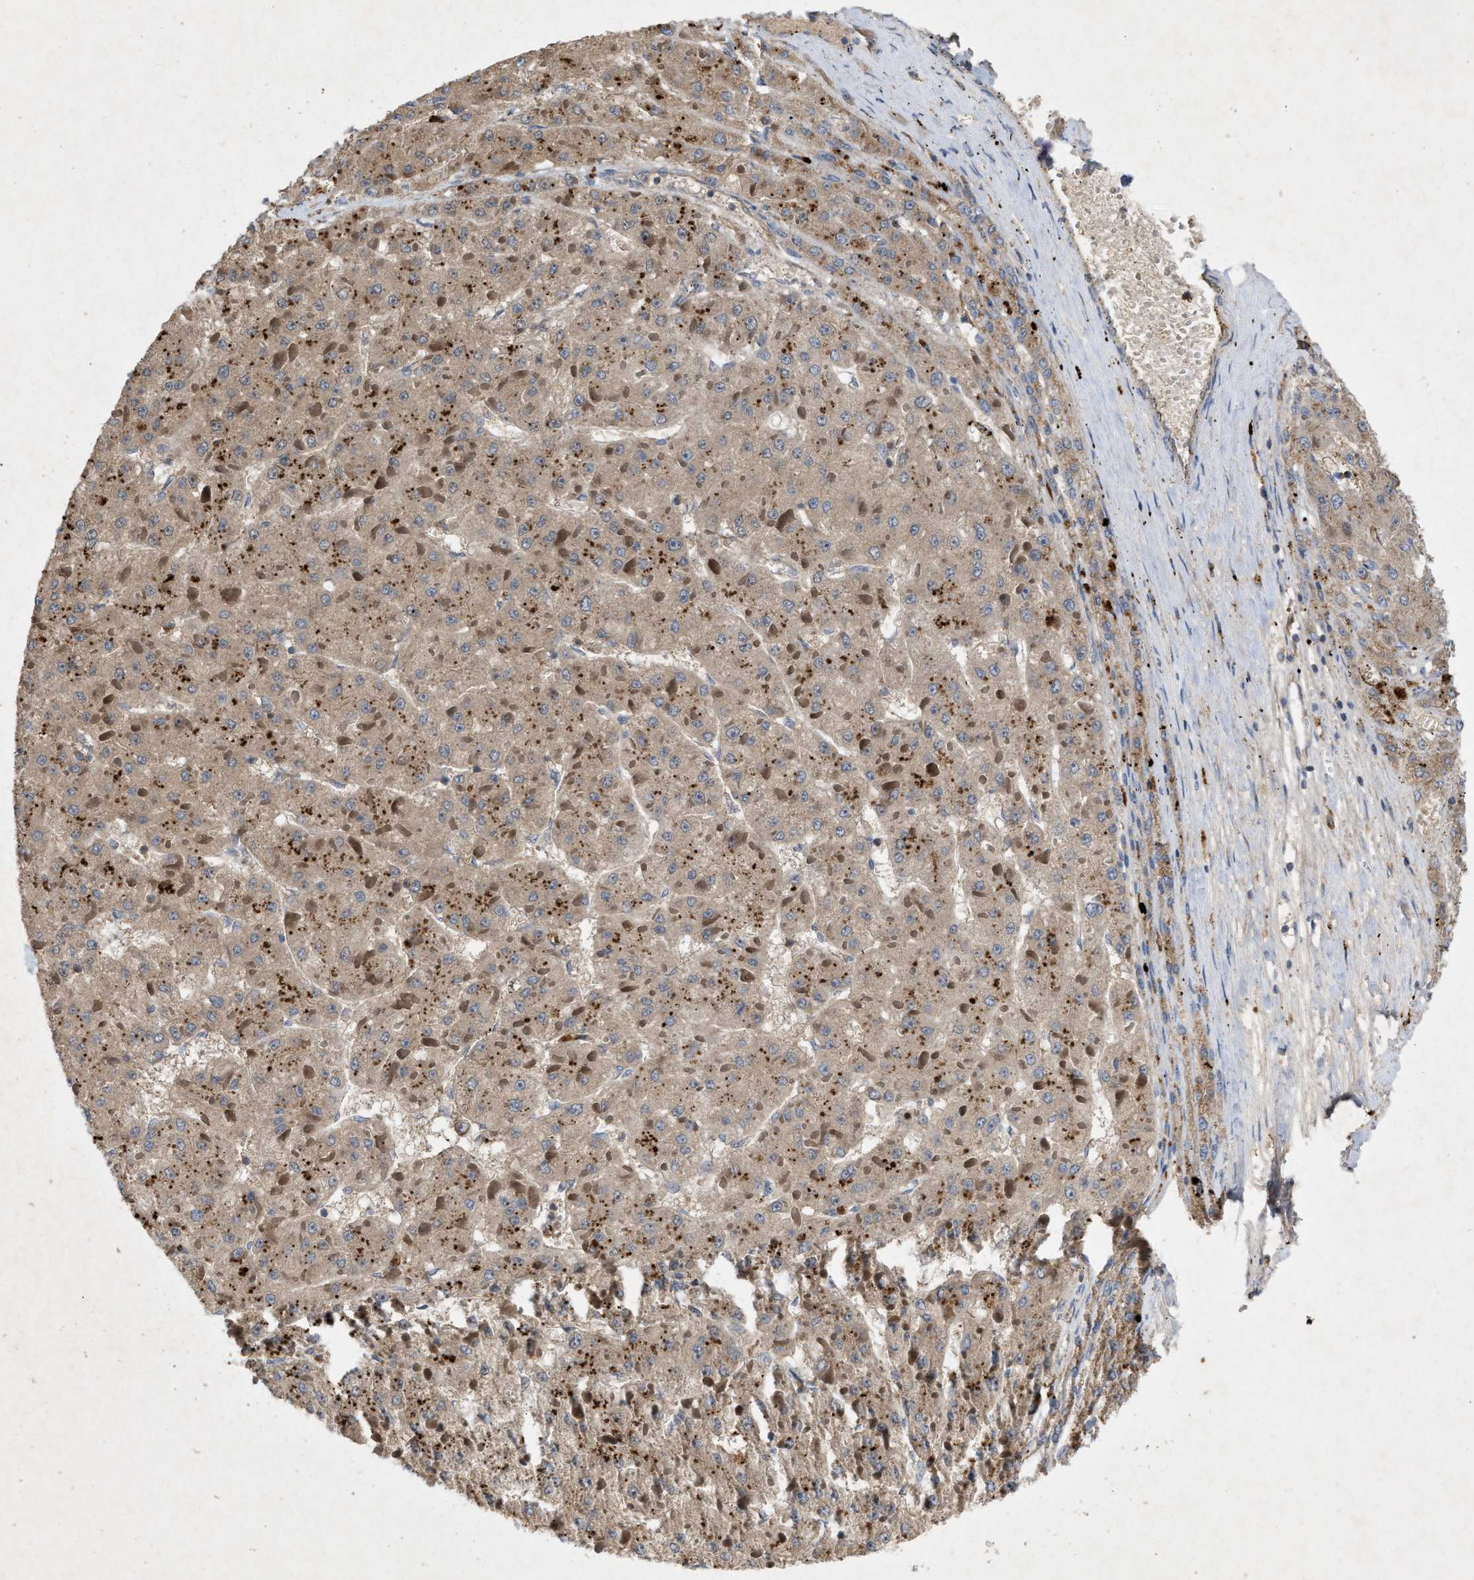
{"staining": {"intensity": "weak", "quantity": ">75%", "location": "cytoplasmic/membranous"}, "tissue": "liver cancer", "cell_type": "Tumor cells", "image_type": "cancer", "snomed": [{"axis": "morphology", "description": "Carcinoma, Hepatocellular, NOS"}, {"axis": "topography", "description": "Liver"}], "caption": "Weak cytoplasmic/membranous protein expression is appreciated in about >75% of tumor cells in liver hepatocellular carcinoma.", "gene": "LPAR2", "patient": {"sex": "female", "age": 73}}